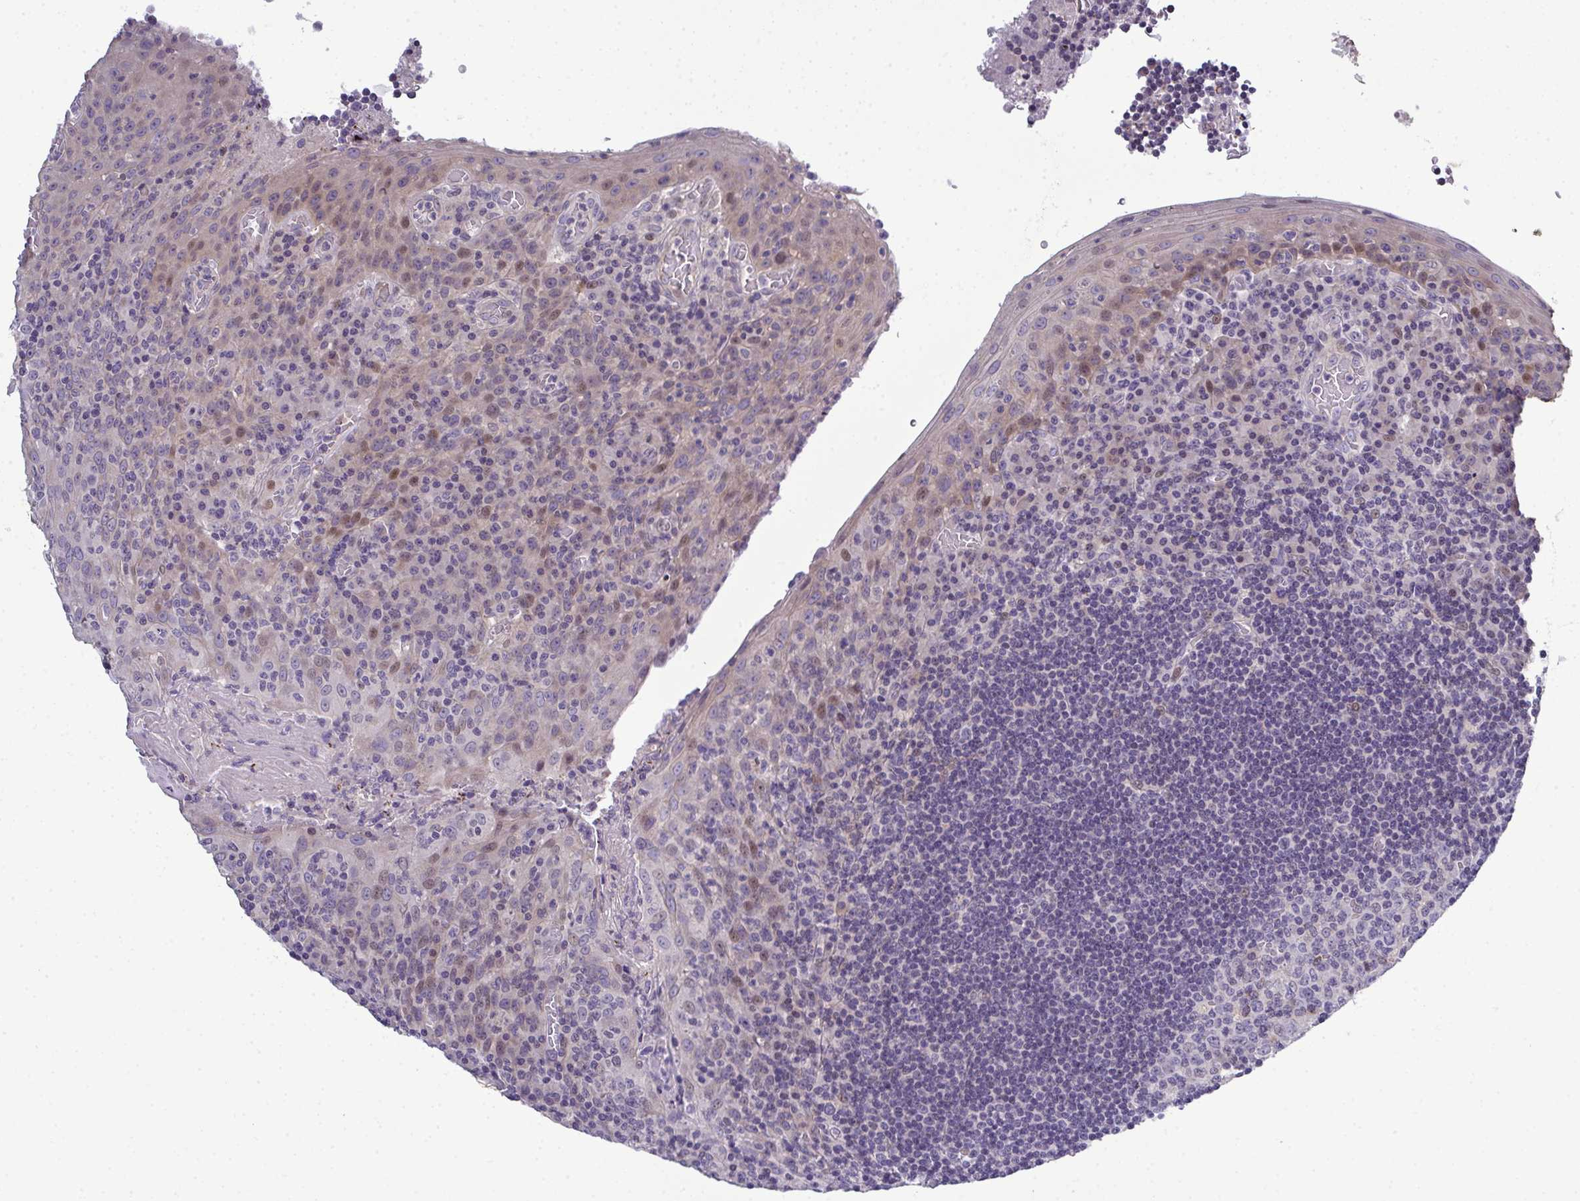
{"staining": {"intensity": "negative", "quantity": "none", "location": "none"}, "tissue": "tonsil", "cell_type": "Germinal center cells", "image_type": "normal", "snomed": [{"axis": "morphology", "description": "Normal tissue, NOS"}, {"axis": "topography", "description": "Tonsil"}], "caption": "This is a histopathology image of immunohistochemistry (IHC) staining of benign tonsil, which shows no positivity in germinal center cells. (DAB immunohistochemistry with hematoxylin counter stain).", "gene": "ODF1", "patient": {"sex": "male", "age": 17}}